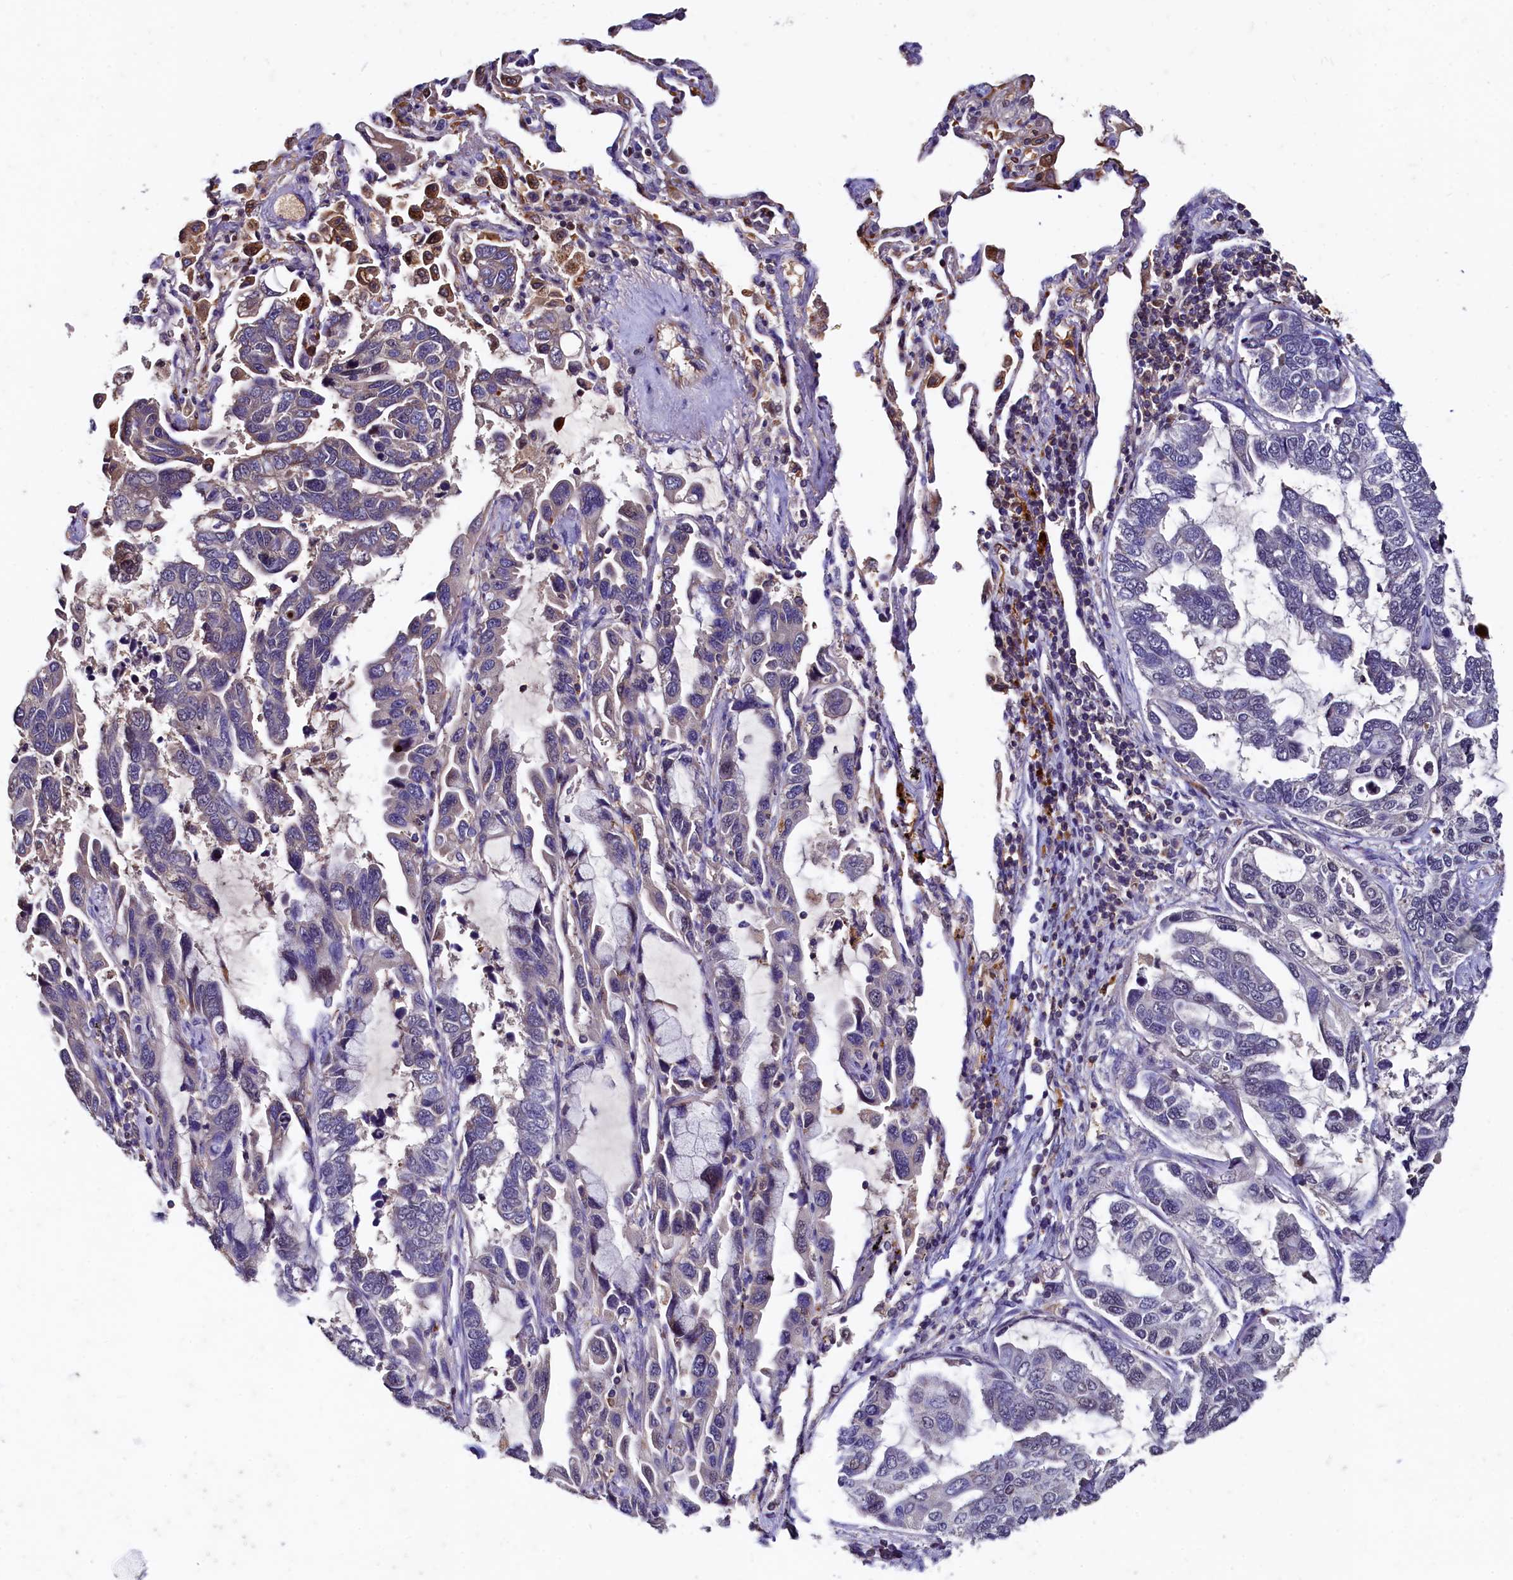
{"staining": {"intensity": "negative", "quantity": "none", "location": "none"}, "tissue": "lung cancer", "cell_type": "Tumor cells", "image_type": "cancer", "snomed": [{"axis": "morphology", "description": "Adenocarcinoma, NOS"}, {"axis": "topography", "description": "Lung"}], "caption": "Immunohistochemistry (IHC) histopathology image of neoplastic tissue: human lung adenocarcinoma stained with DAB shows no significant protein expression in tumor cells. The staining was performed using DAB to visualize the protein expression in brown, while the nuclei were stained in blue with hematoxylin (Magnification: 20x).", "gene": "CSTPP1", "patient": {"sex": "male", "age": 64}}